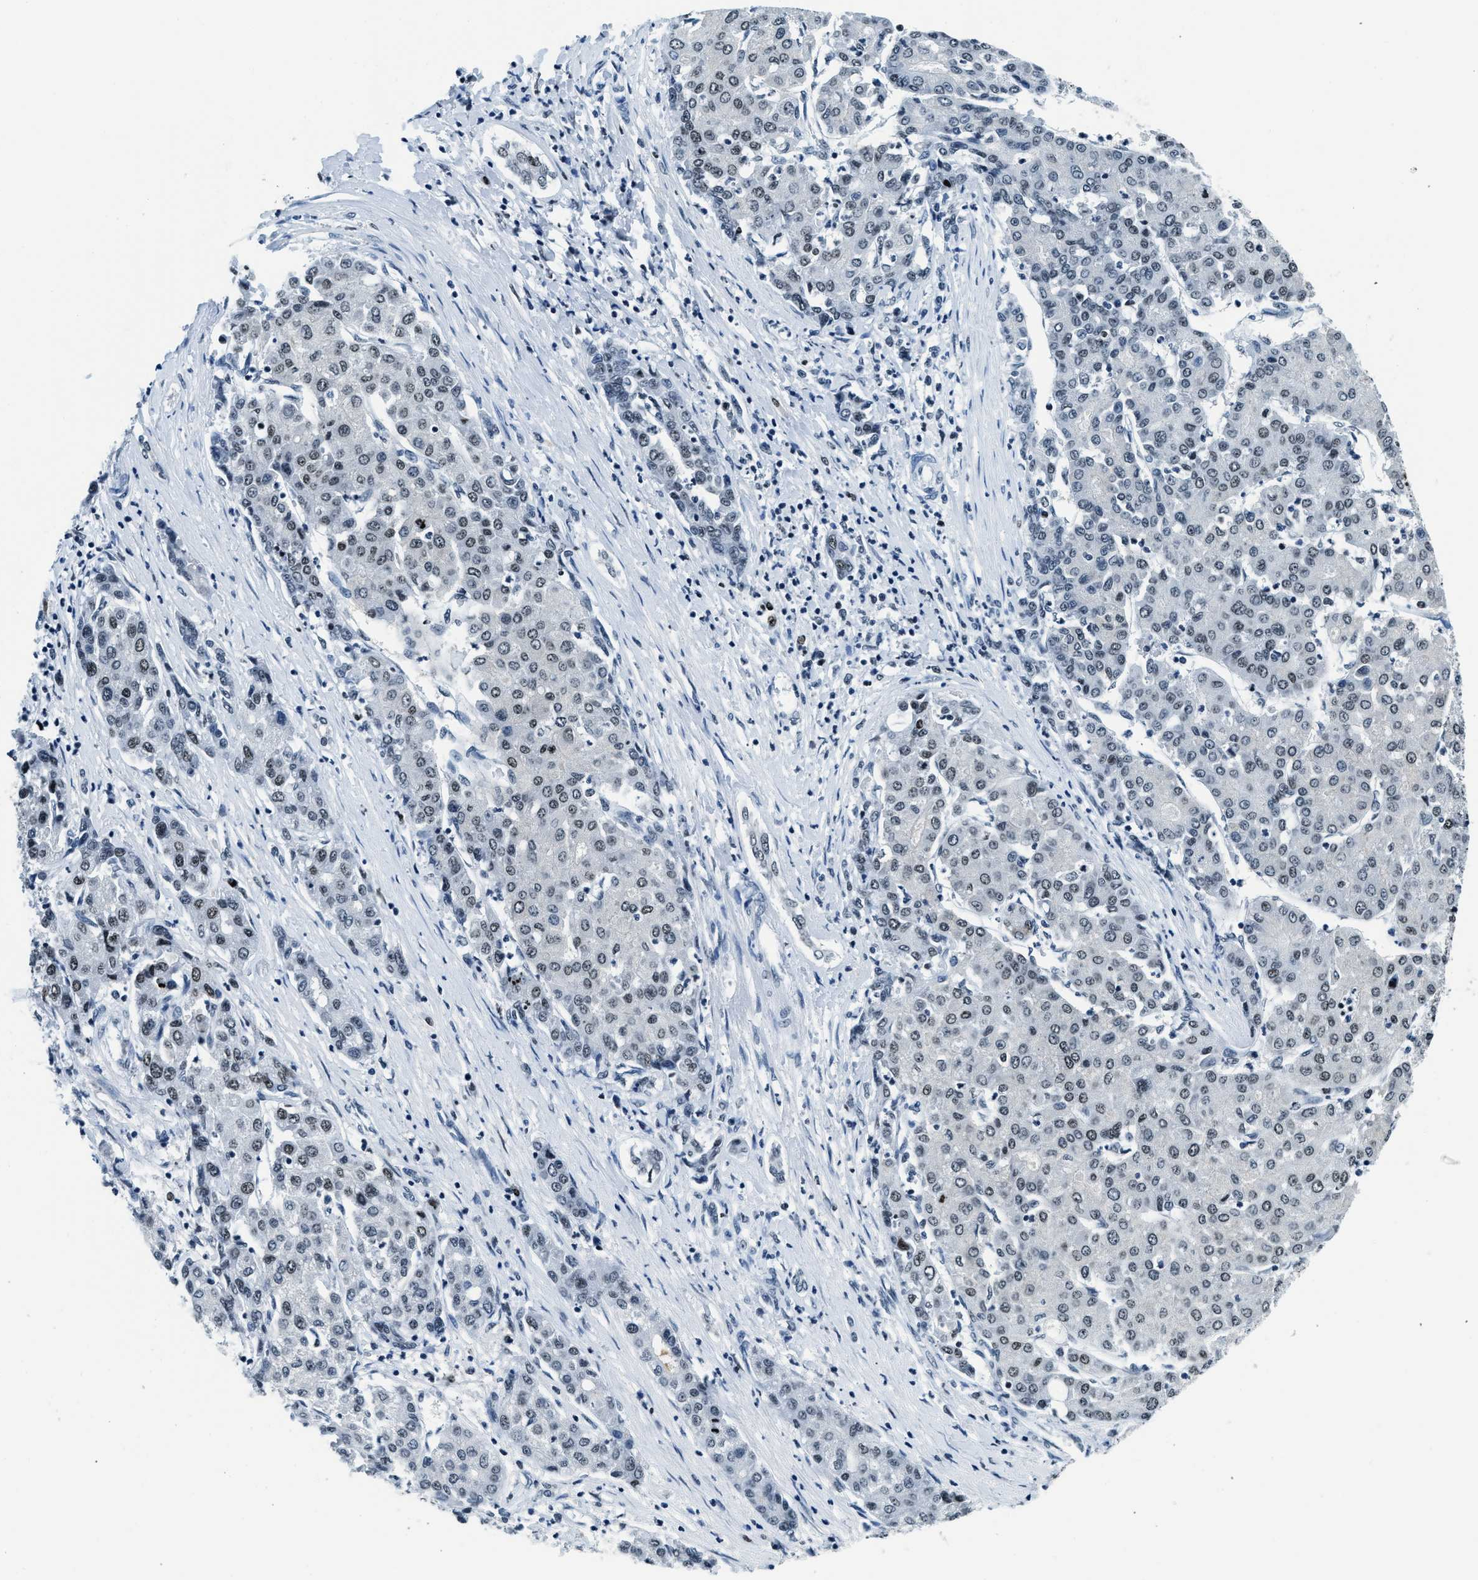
{"staining": {"intensity": "weak", "quantity": "25%-75%", "location": "nuclear"}, "tissue": "liver cancer", "cell_type": "Tumor cells", "image_type": "cancer", "snomed": [{"axis": "morphology", "description": "Carcinoma, Hepatocellular, NOS"}, {"axis": "topography", "description": "Liver"}], "caption": "Brown immunohistochemical staining in liver cancer exhibits weak nuclear expression in about 25%-75% of tumor cells.", "gene": "TOP1", "patient": {"sex": "male", "age": 65}}